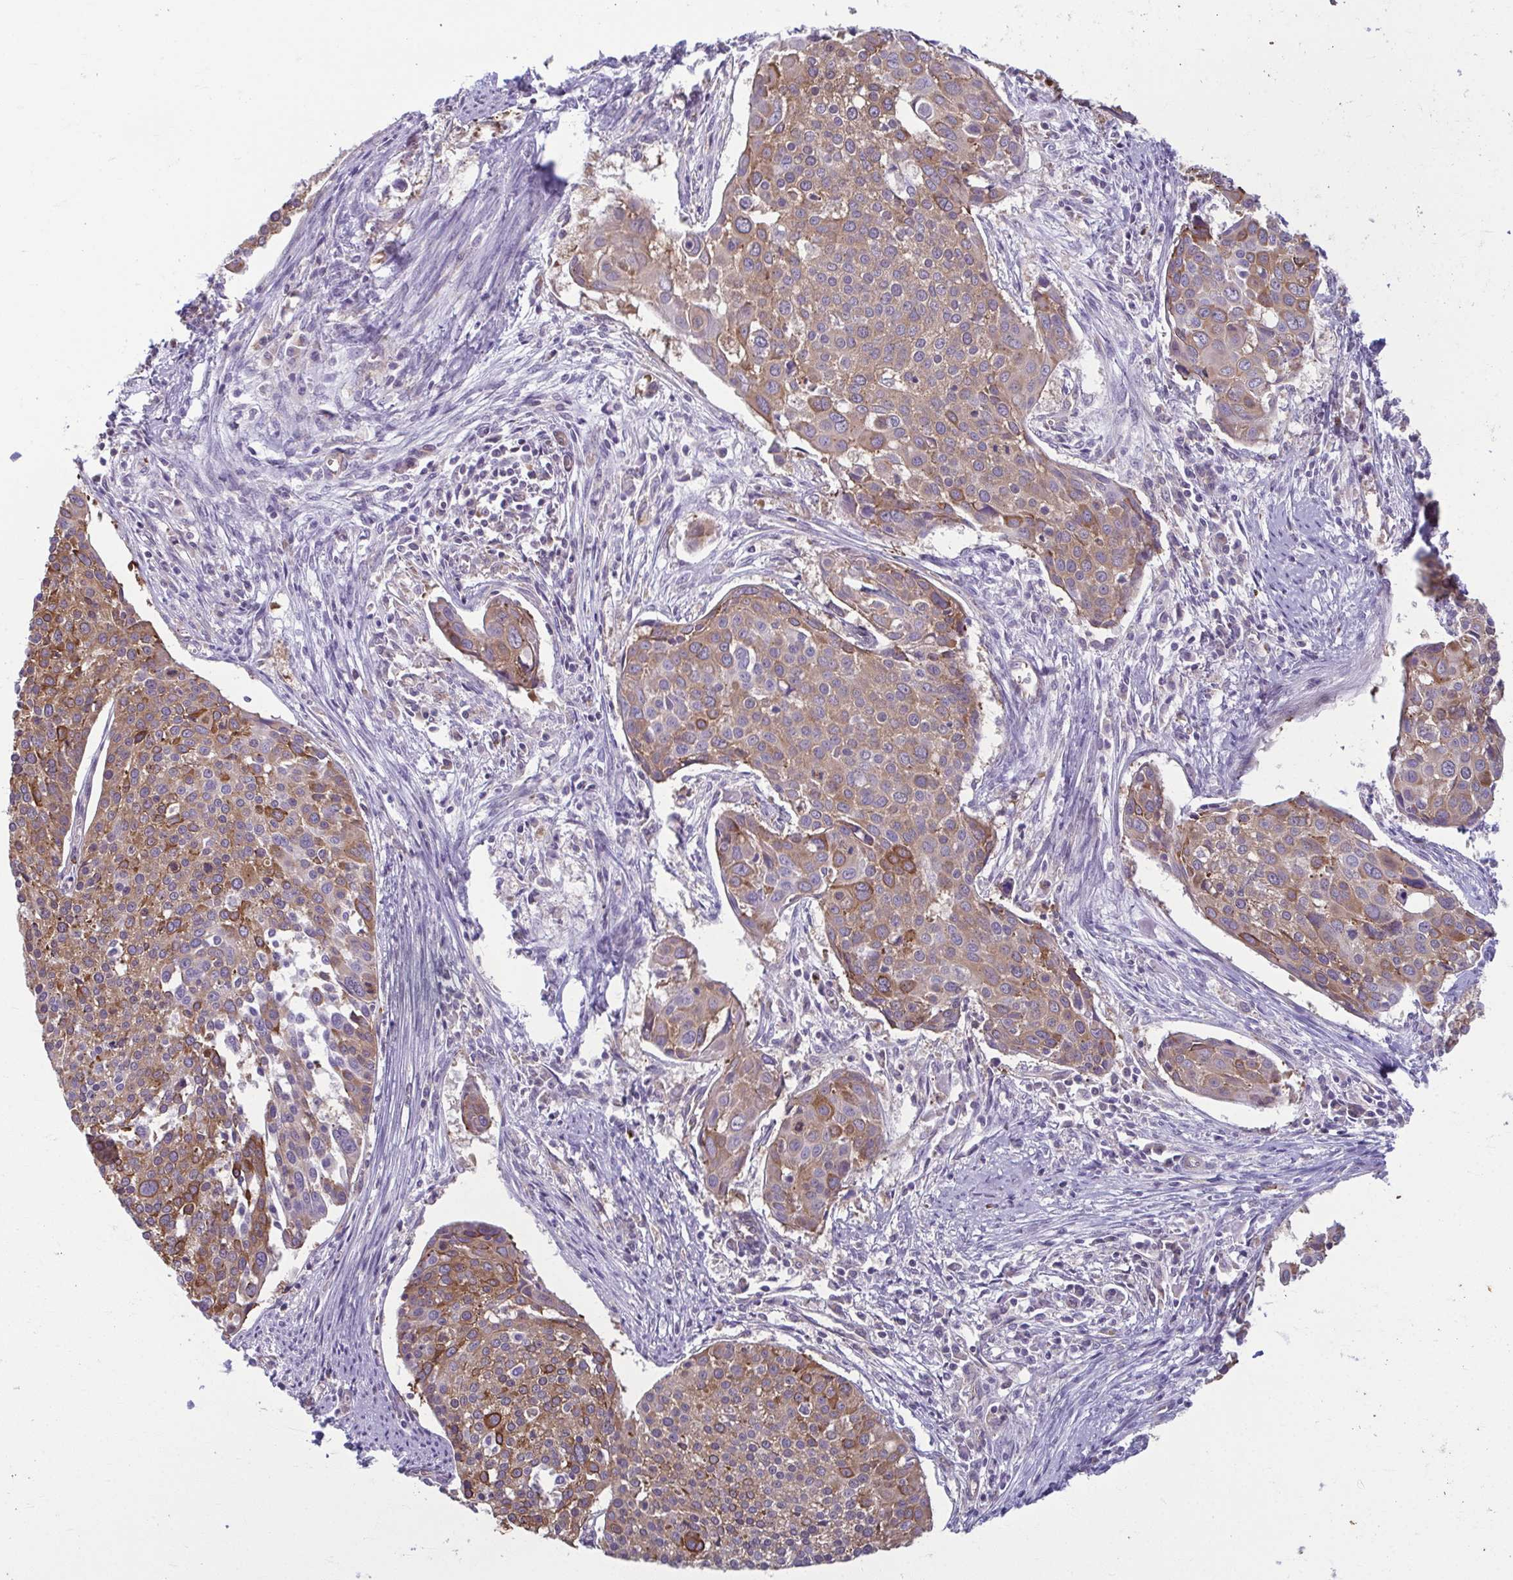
{"staining": {"intensity": "moderate", "quantity": ">75%", "location": "cytoplasmic/membranous"}, "tissue": "cervical cancer", "cell_type": "Tumor cells", "image_type": "cancer", "snomed": [{"axis": "morphology", "description": "Squamous cell carcinoma, NOS"}, {"axis": "topography", "description": "Cervix"}], "caption": "Brown immunohistochemical staining in human cervical squamous cell carcinoma shows moderate cytoplasmic/membranous staining in approximately >75% of tumor cells.", "gene": "TMEM108", "patient": {"sex": "female", "age": 39}}